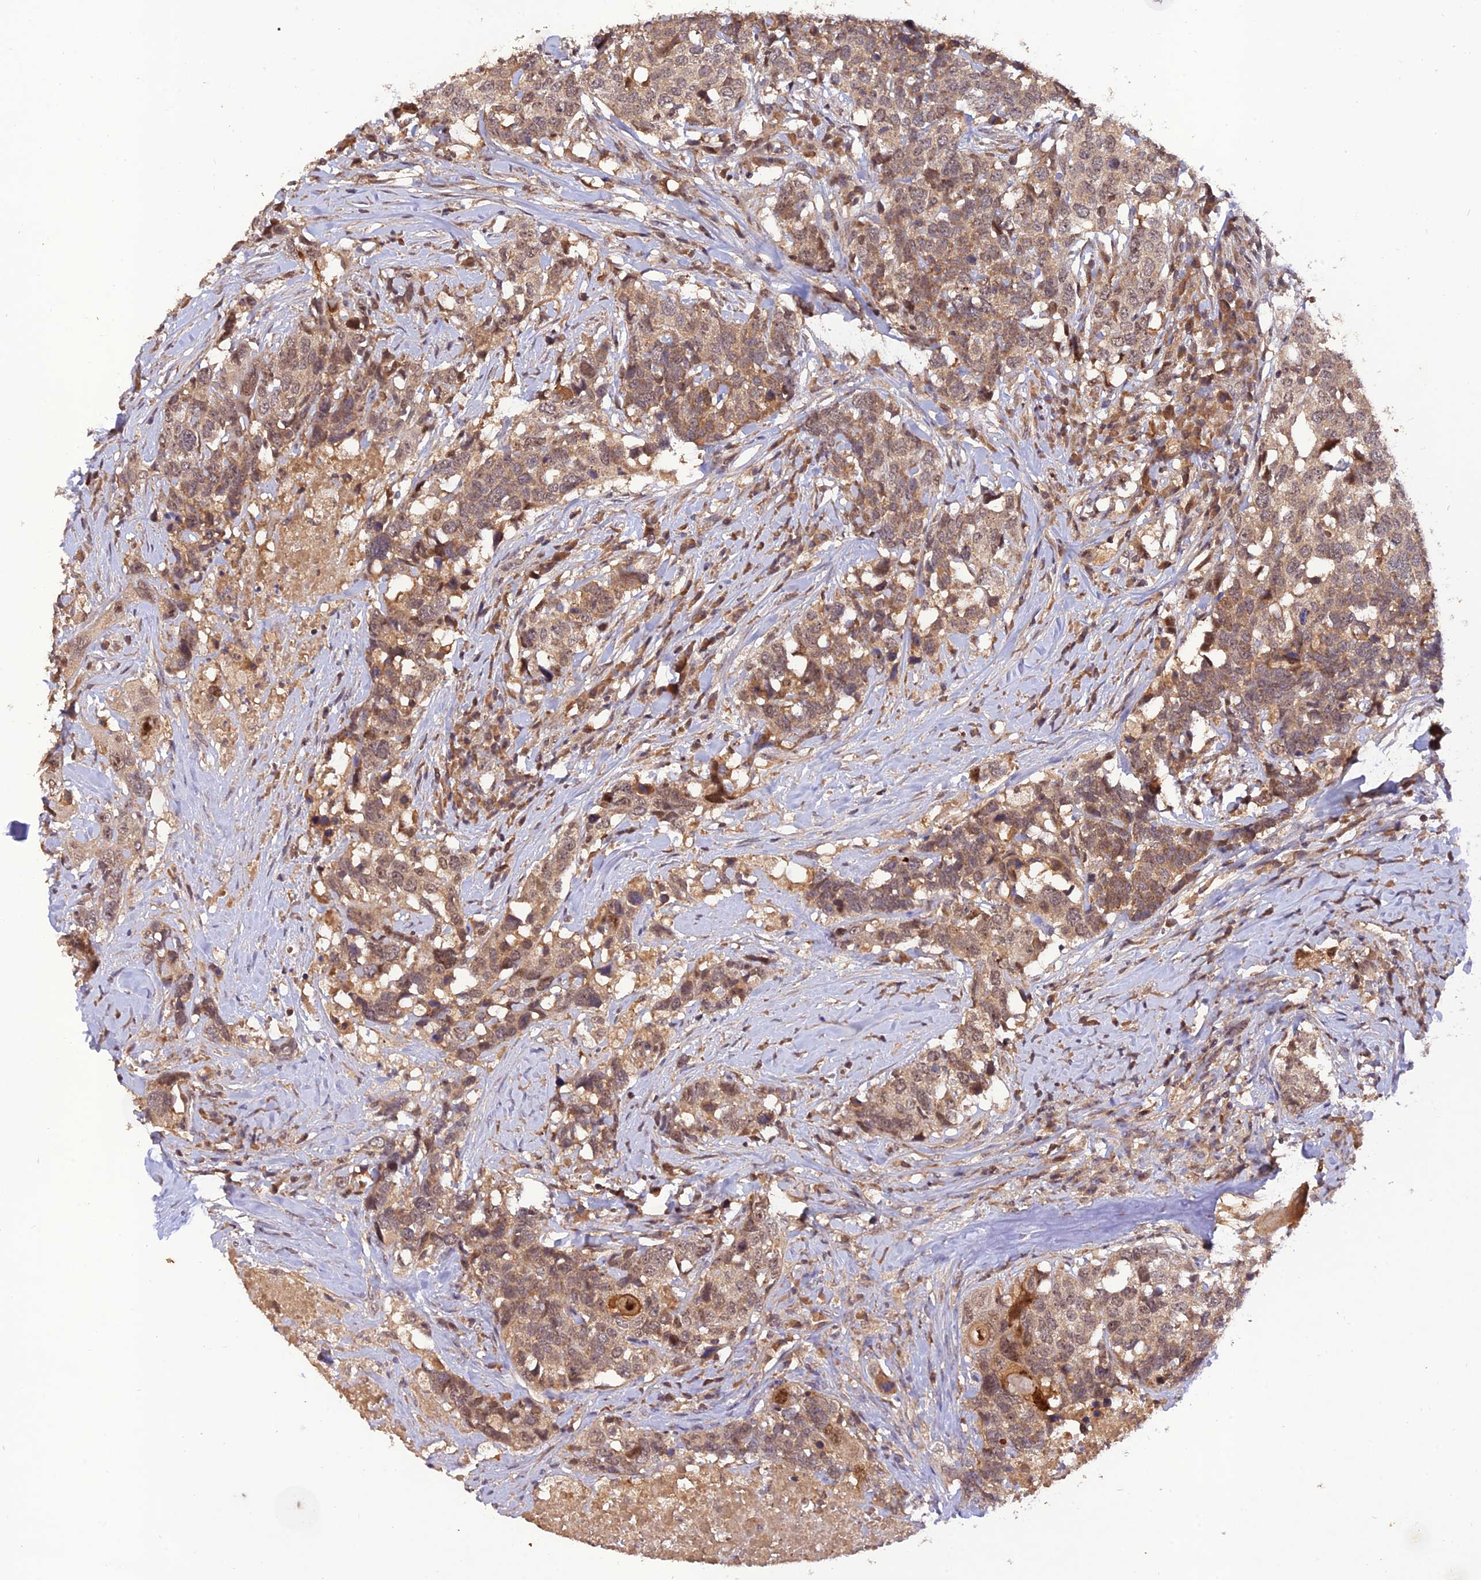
{"staining": {"intensity": "moderate", "quantity": ">75%", "location": "cytoplasmic/membranous,nuclear"}, "tissue": "head and neck cancer", "cell_type": "Tumor cells", "image_type": "cancer", "snomed": [{"axis": "morphology", "description": "Squamous cell carcinoma, NOS"}, {"axis": "topography", "description": "Head-Neck"}], "caption": "Immunohistochemistry (IHC) histopathology image of human head and neck cancer stained for a protein (brown), which exhibits medium levels of moderate cytoplasmic/membranous and nuclear positivity in about >75% of tumor cells.", "gene": "REV1", "patient": {"sex": "male", "age": 66}}